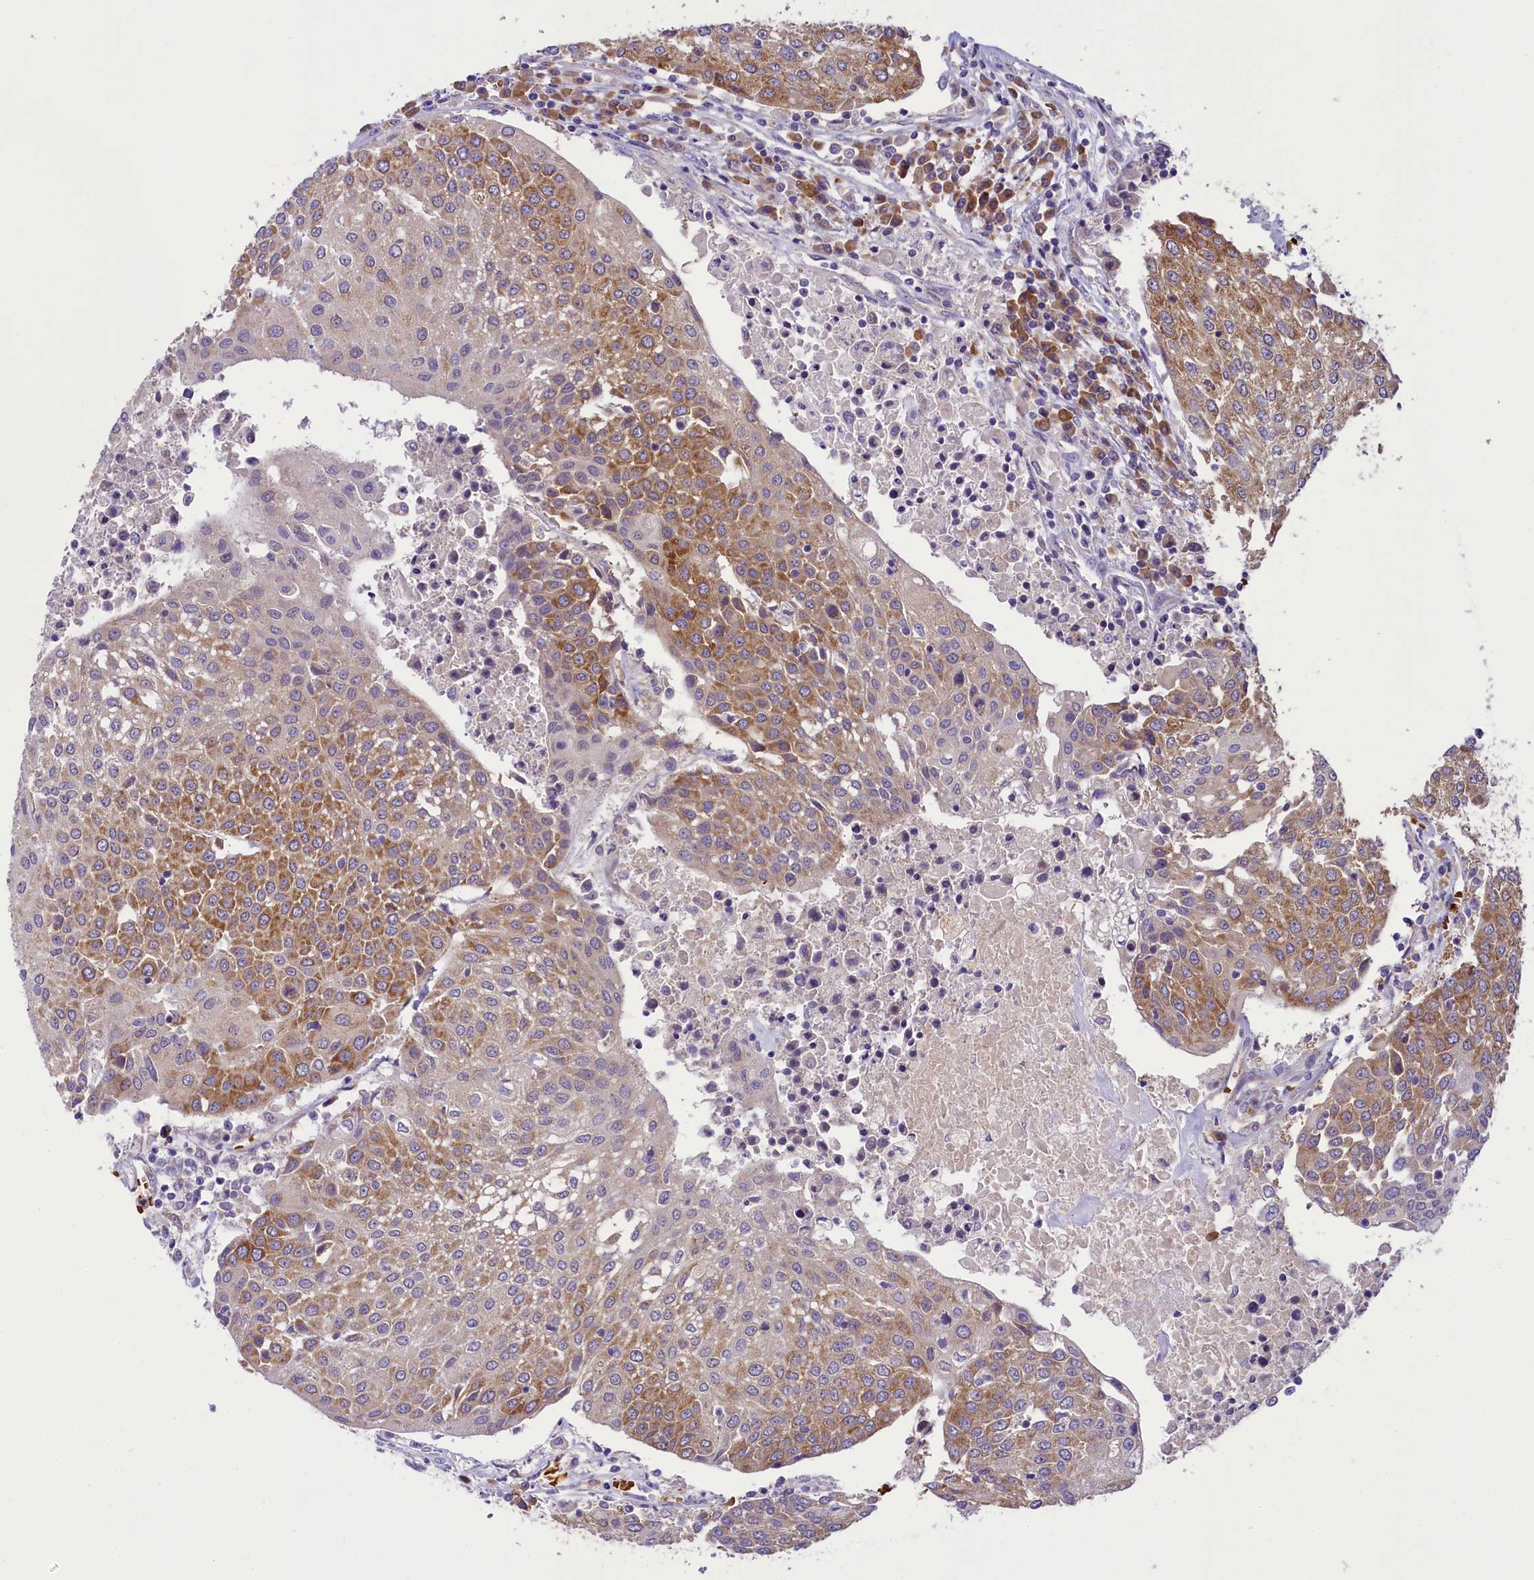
{"staining": {"intensity": "moderate", "quantity": "25%-75%", "location": "cytoplasmic/membranous"}, "tissue": "urothelial cancer", "cell_type": "Tumor cells", "image_type": "cancer", "snomed": [{"axis": "morphology", "description": "Urothelial carcinoma, High grade"}, {"axis": "topography", "description": "Urinary bladder"}], "caption": "Protein analysis of urothelial cancer tissue displays moderate cytoplasmic/membranous expression in approximately 25%-75% of tumor cells. Nuclei are stained in blue.", "gene": "LARP4", "patient": {"sex": "female", "age": 85}}